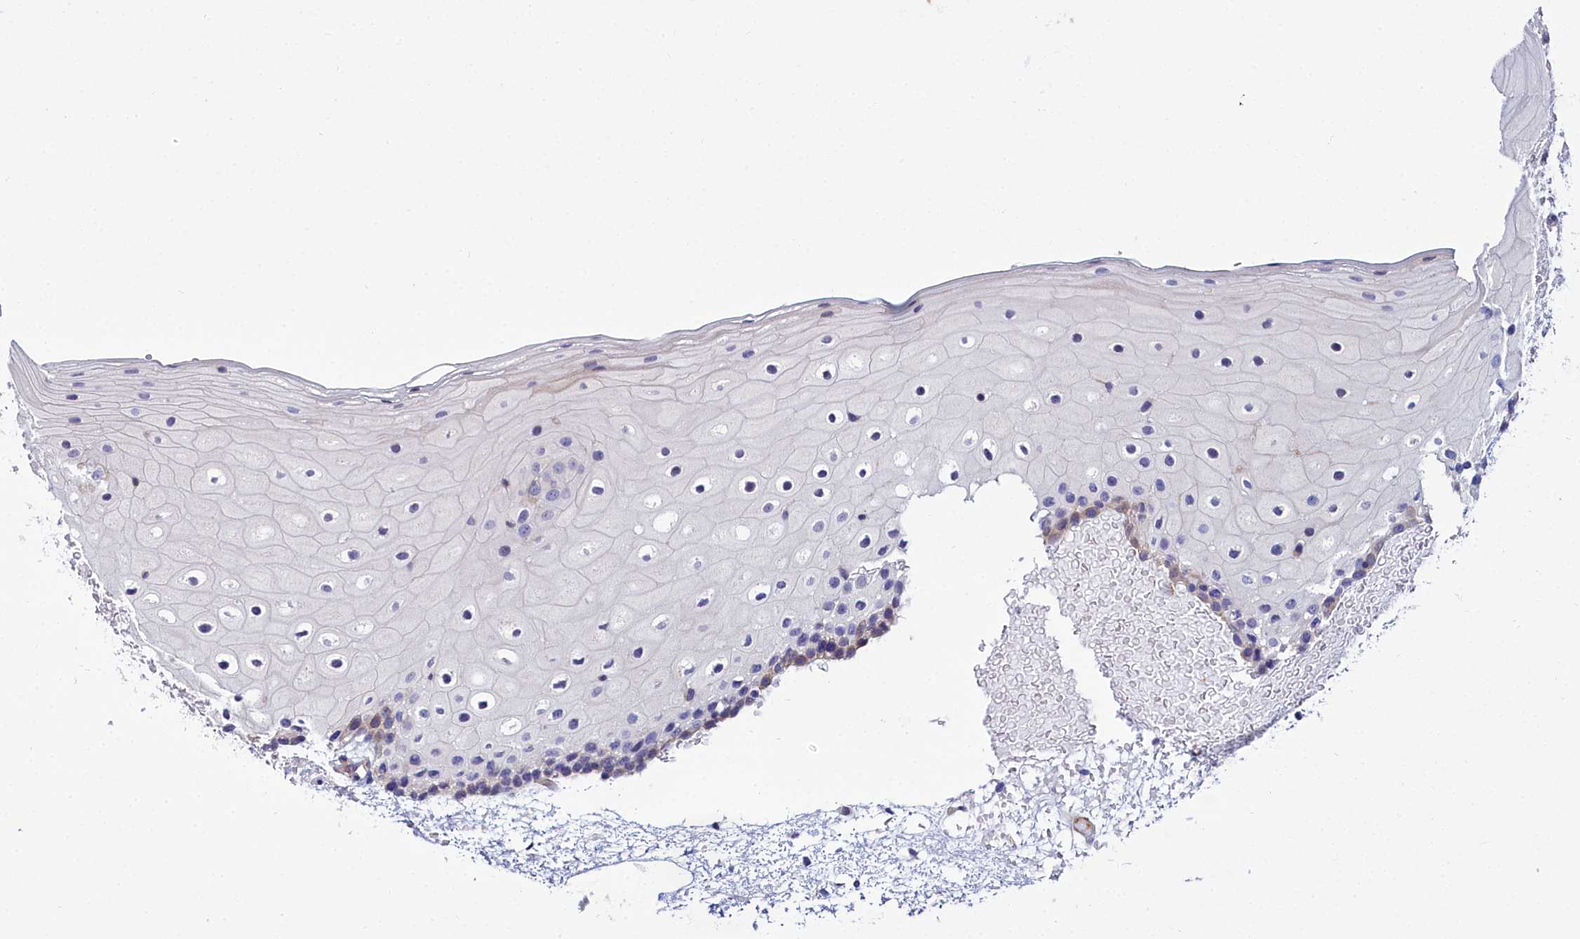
{"staining": {"intensity": "weak", "quantity": "25%-75%", "location": "cytoplasmic/membranous"}, "tissue": "oral mucosa", "cell_type": "Squamous epithelial cells", "image_type": "normal", "snomed": [{"axis": "morphology", "description": "Normal tissue, NOS"}, {"axis": "topography", "description": "Oral tissue"}], "caption": "This micrograph exhibits unremarkable oral mucosa stained with IHC to label a protein in brown. The cytoplasmic/membranous of squamous epithelial cells show weak positivity for the protein. Nuclei are counter-stained blue.", "gene": "FADS3", "patient": {"sex": "female", "age": 70}}